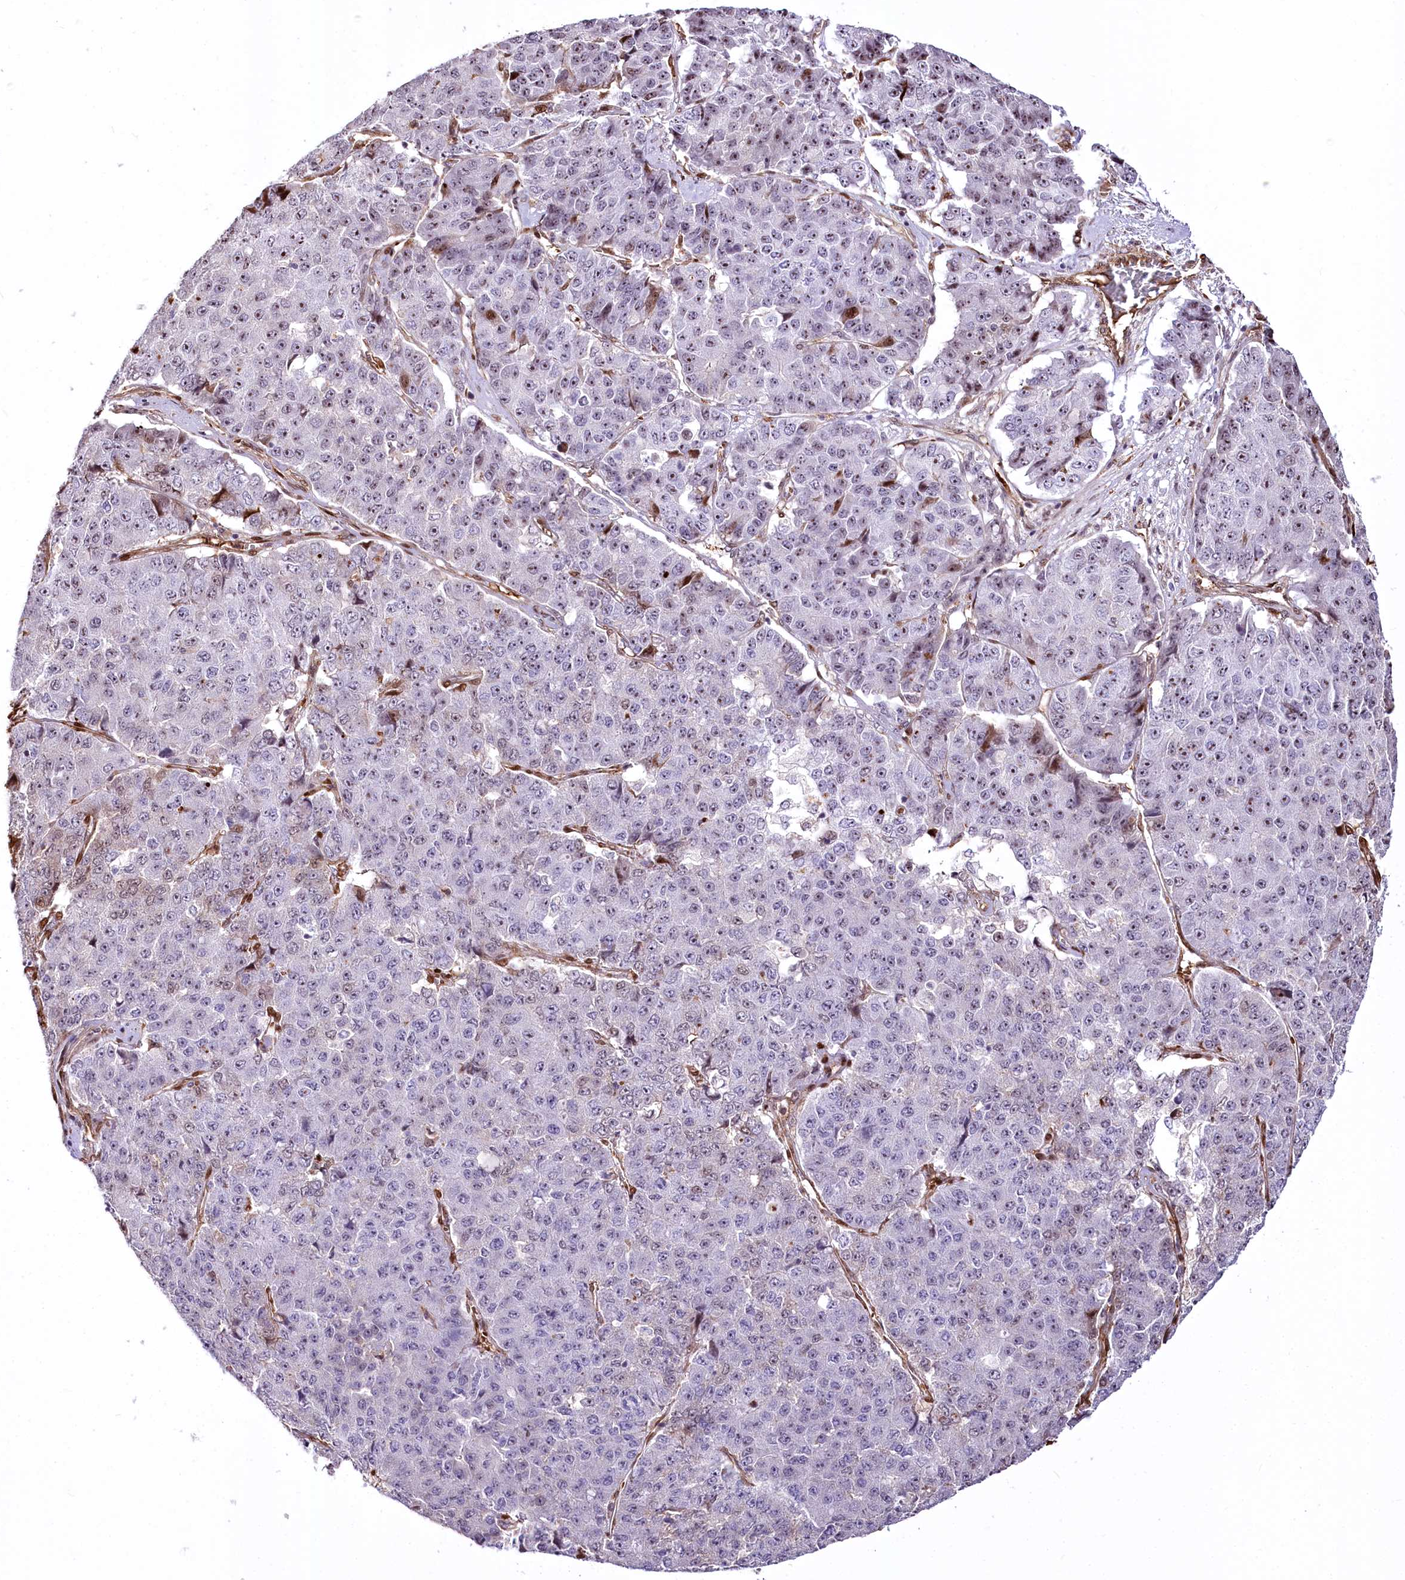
{"staining": {"intensity": "weak", "quantity": "<25%", "location": "nuclear"}, "tissue": "pancreatic cancer", "cell_type": "Tumor cells", "image_type": "cancer", "snomed": [{"axis": "morphology", "description": "Adenocarcinoma, NOS"}, {"axis": "topography", "description": "Pancreas"}], "caption": "Immunohistochemical staining of human pancreatic cancer (adenocarcinoma) demonstrates no significant expression in tumor cells. (Stains: DAB immunohistochemistry (IHC) with hematoxylin counter stain, Microscopy: brightfield microscopy at high magnification).", "gene": "PTMS", "patient": {"sex": "male", "age": 50}}